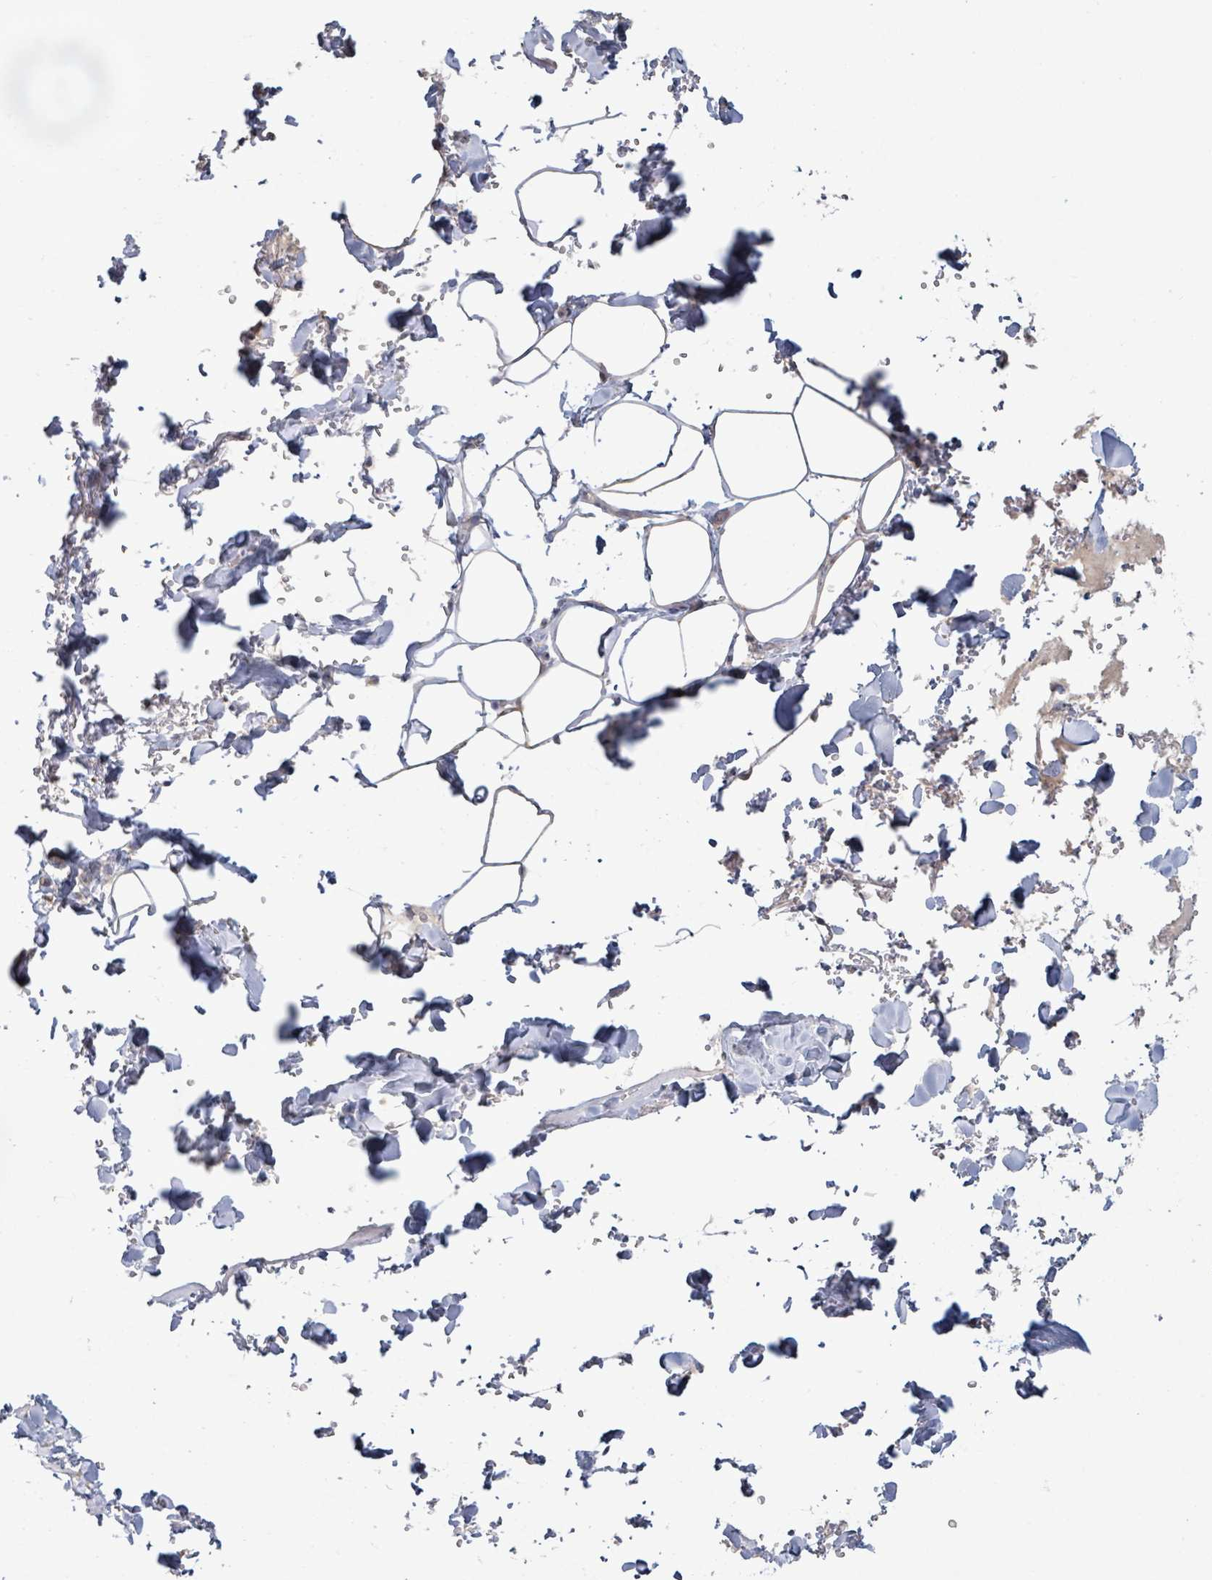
{"staining": {"intensity": "negative", "quantity": "none", "location": "none"}, "tissue": "adipose tissue", "cell_type": "Adipocytes", "image_type": "normal", "snomed": [{"axis": "morphology", "description": "Normal tissue, NOS"}, {"axis": "topography", "description": "Rectum"}, {"axis": "topography", "description": "Peripheral nerve tissue"}], "caption": "Immunohistochemical staining of unremarkable human adipose tissue demonstrates no significant staining in adipocytes. Brightfield microscopy of IHC stained with DAB (3,3'-diaminobenzidine) (brown) and hematoxylin (blue), captured at high magnification.", "gene": "KCNS2", "patient": {"sex": "female", "age": 69}}